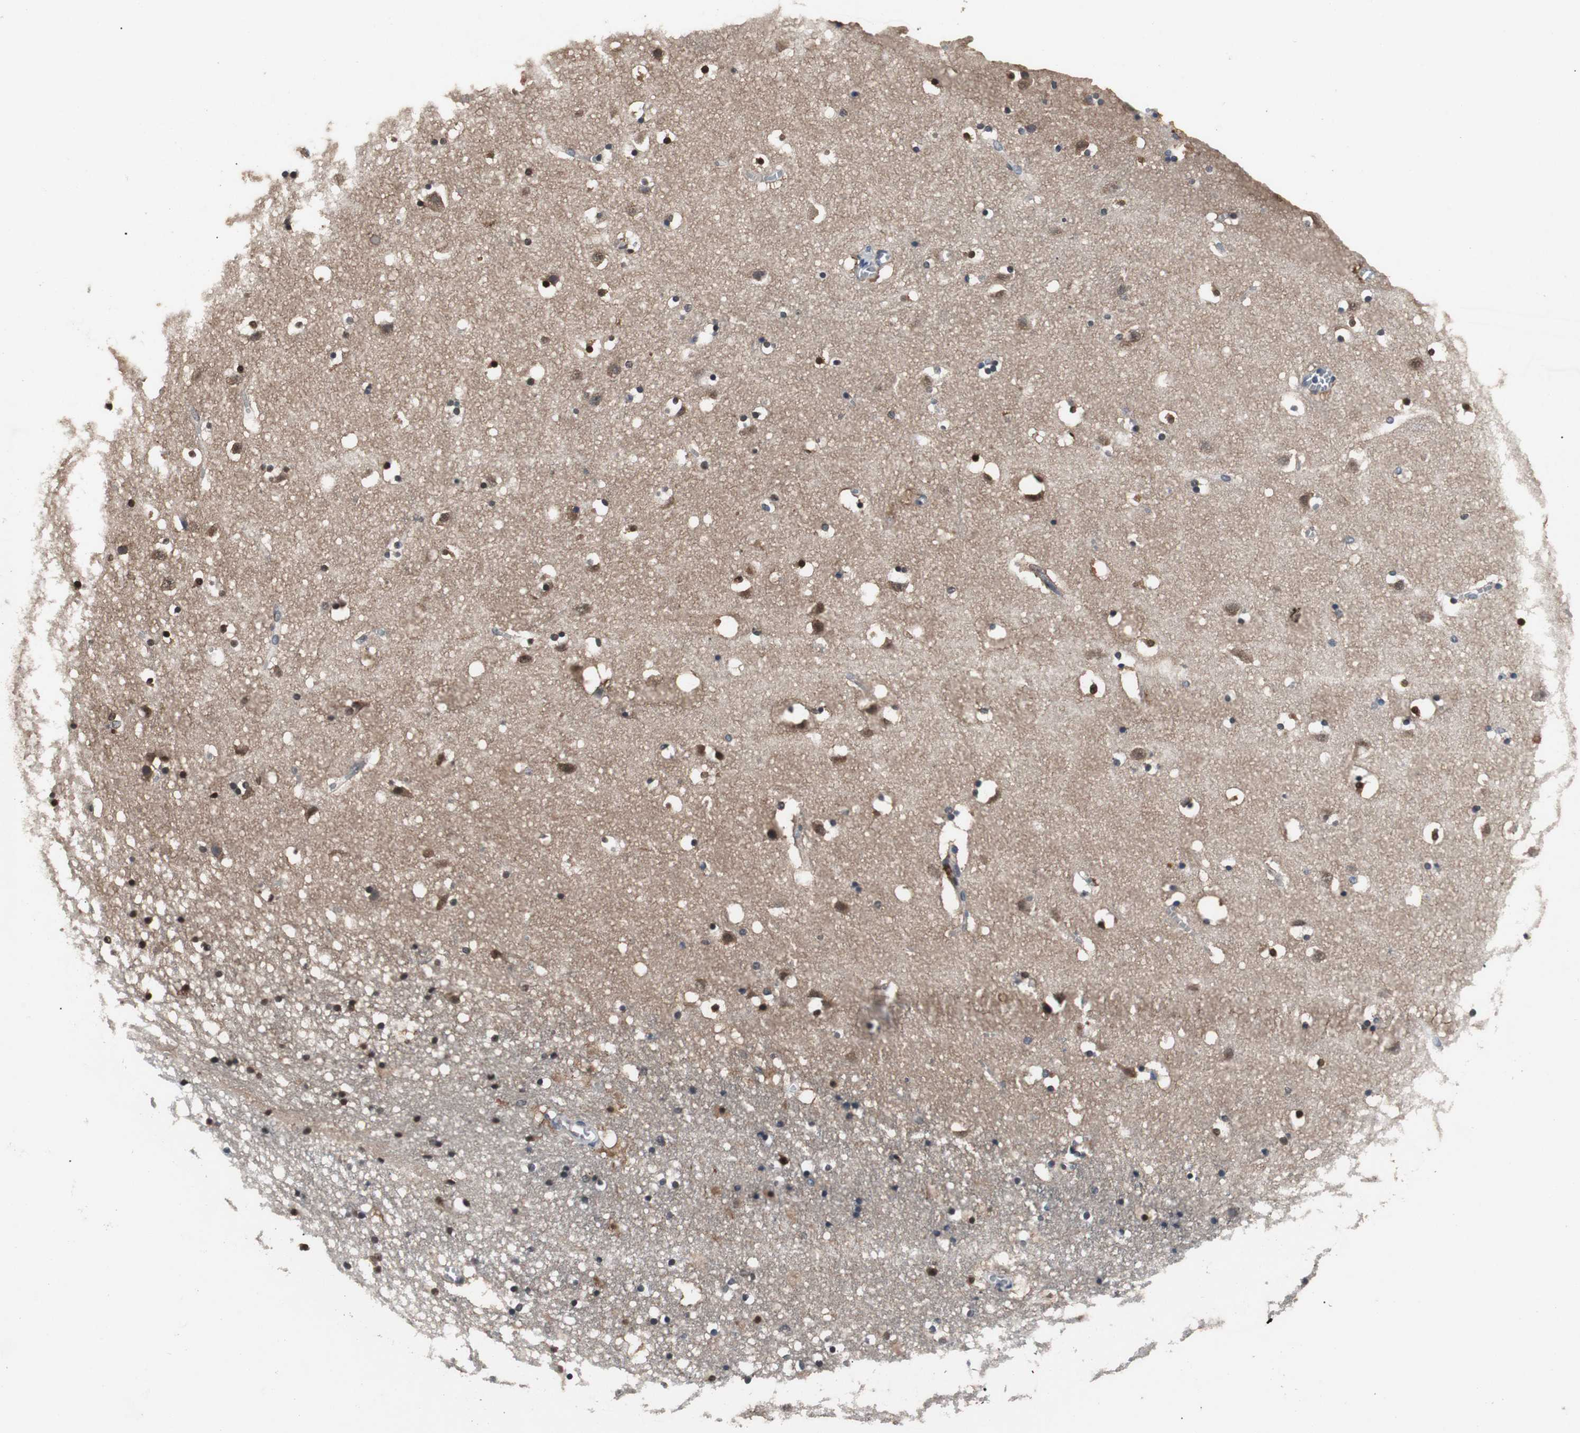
{"staining": {"intensity": "strong", "quantity": ">75%", "location": "cytoplasmic/membranous,nuclear"}, "tissue": "caudate", "cell_type": "Glial cells", "image_type": "normal", "snomed": [{"axis": "morphology", "description": "Normal tissue, NOS"}, {"axis": "topography", "description": "Lateral ventricle wall"}], "caption": "IHC of normal human caudate shows high levels of strong cytoplasmic/membranous,nuclear positivity in about >75% of glial cells.", "gene": "ZSCAN22", "patient": {"sex": "male", "age": 45}}